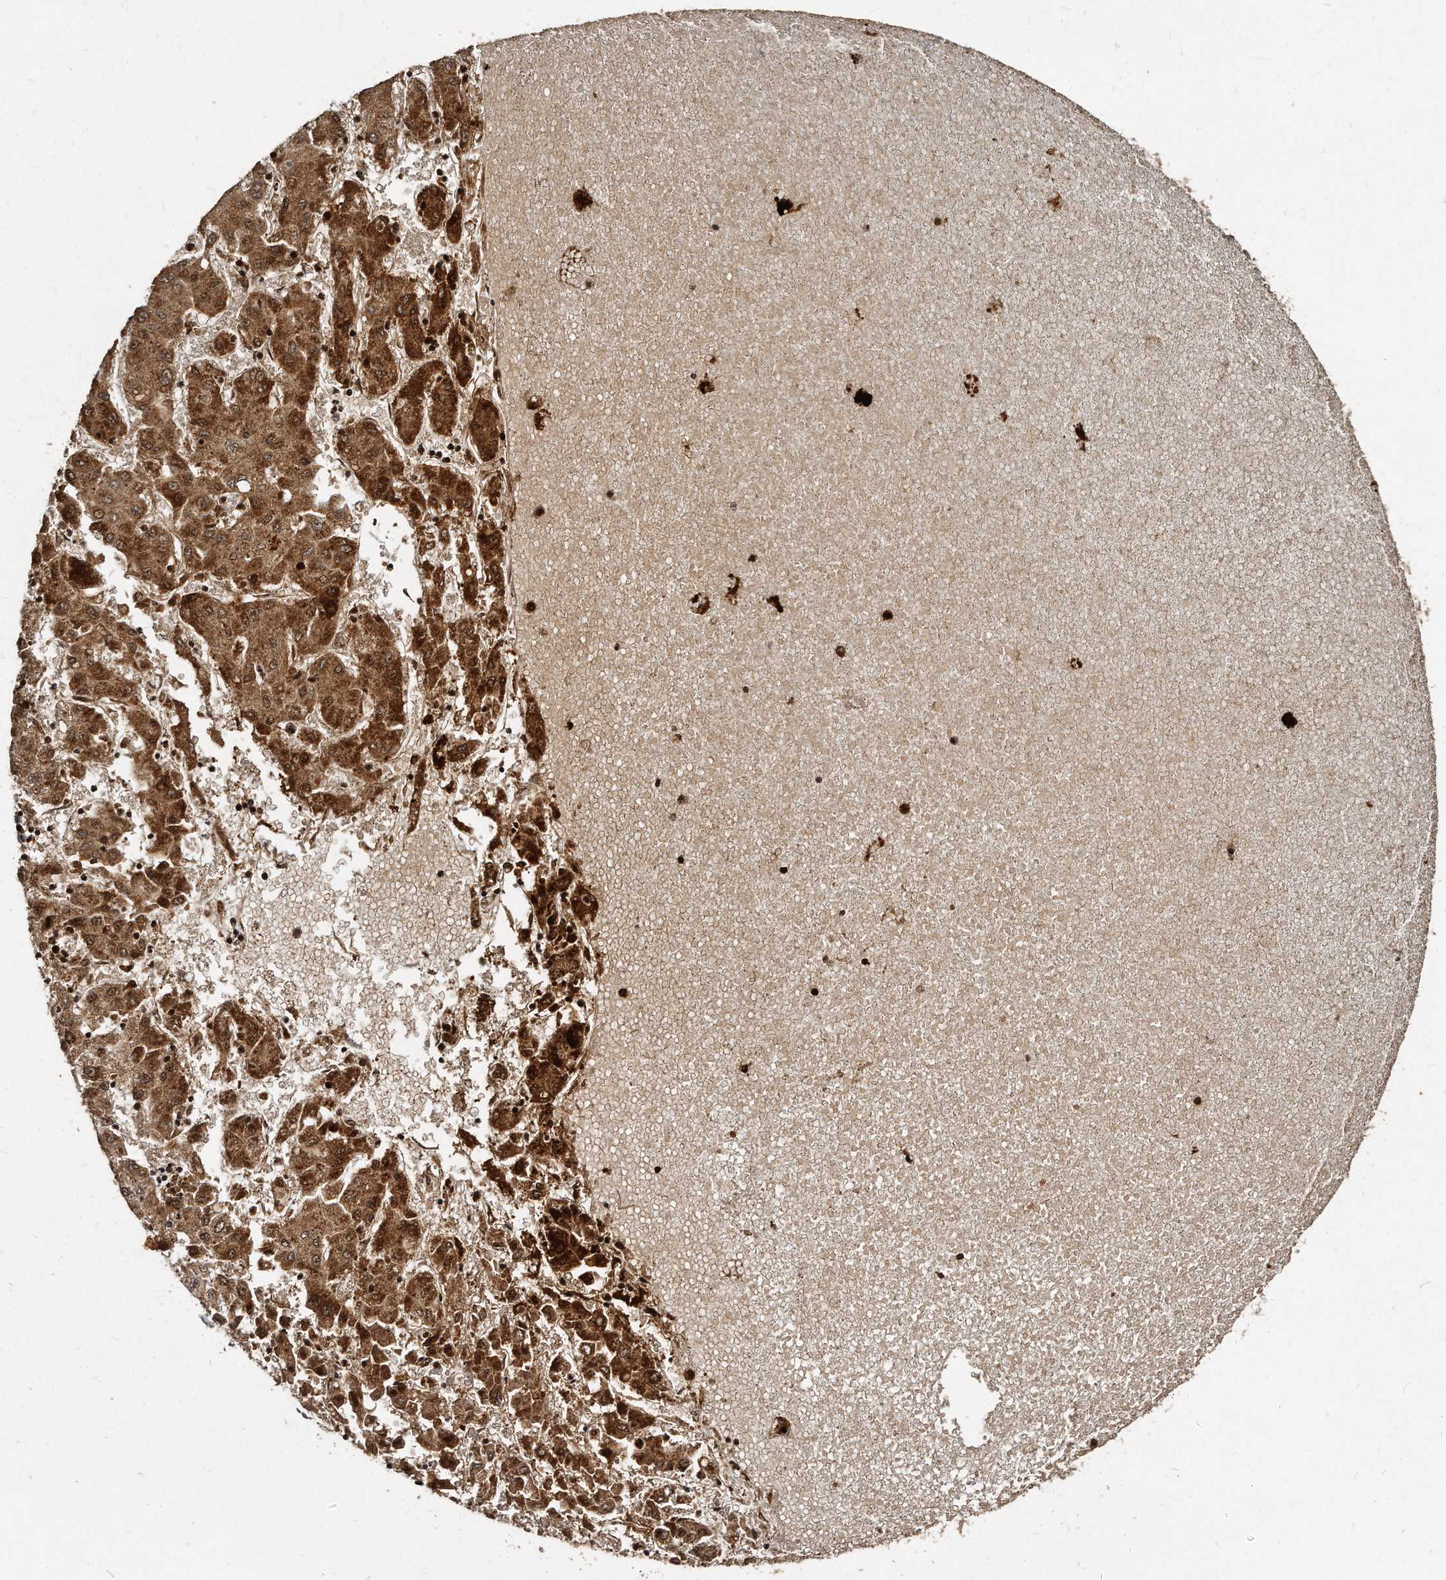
{"staining": {"intensity": "strong", "quantity": ">75%", "location": "cytoplasmic/membranous"}, "tissue": "liver cancer", "cell_type": "Tumor cells", "image_type": "cancer", "snomed": [{"axis": "morphology", "description": "Carcinoma, Hepatocellular, NOS"}, {"axis": "topography", "description": "Liver"}], "caption": "Immunohistochemical staining of human liver hepatocellular carcinoma displays strong cytoplasmic/membranous protein positivity in approximately >75% of tumor cells. The staining was performed using DAB (3,3'-diaminobenzidine) to visualize the protein expression in brown, while the nuclei were stained in blue with hematoxylin (Magnification: 20x).", "gene": "TSHR", "patient": {"sex": "male", "age": 72}}